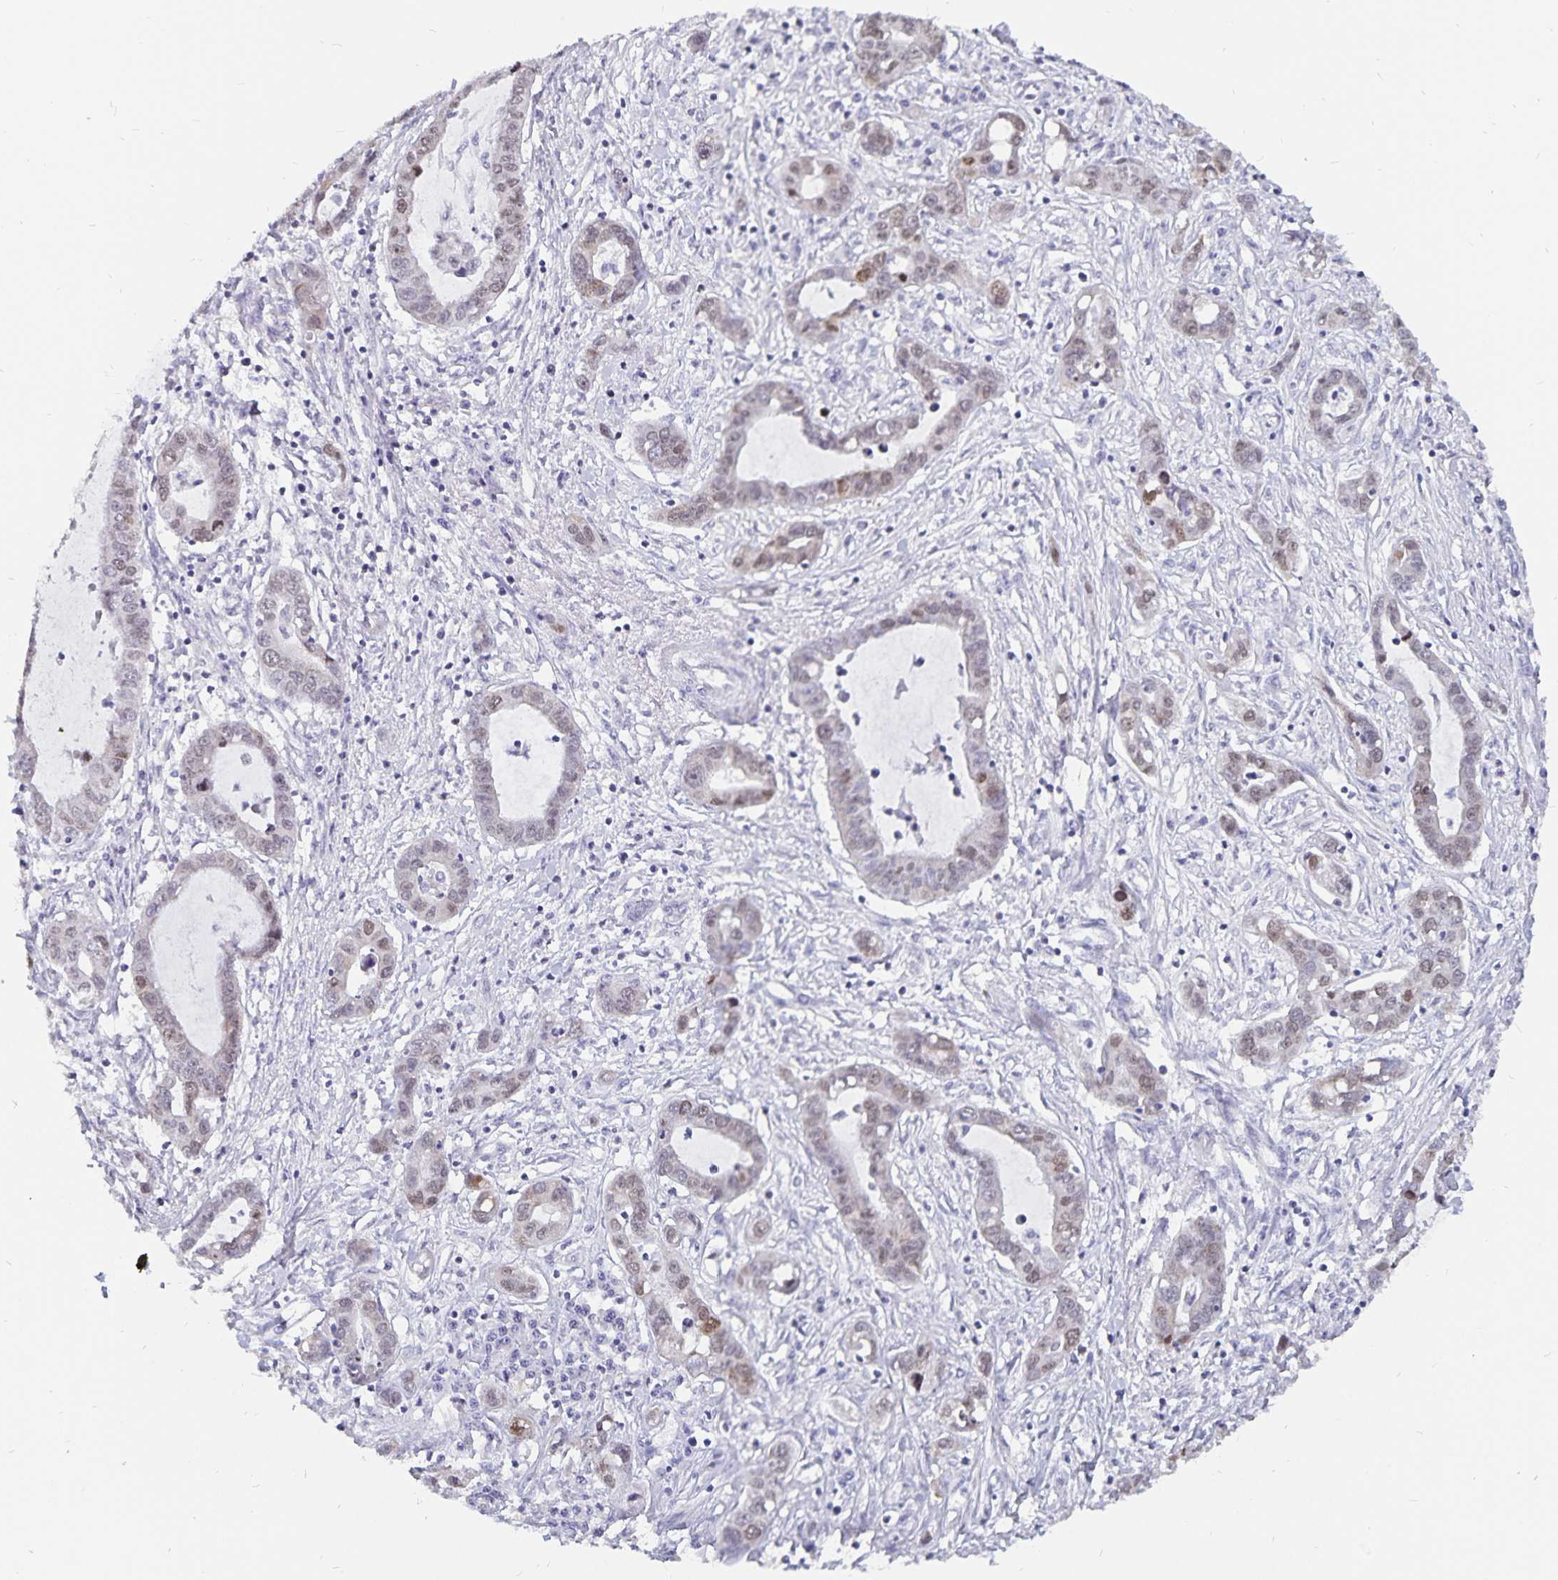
{"staining": {"intensity": "moderate", "quantity": "<25%", "location": "nuclear"}, "tissue": "liver cancer", "cell_type": "Tumor cells", "image_type": "cancer", "snomed": [{"axis": "morphology", "description": "Cholangiocarcinoma"}, {"axis": "topography", "description": "Liver"}], "caption": "Protein expression analysis of human liver cancer (cholangiocarcinoma) reveals moderate nuclear expression in about <25% of tumor cells.", "gene": "HMGB3", "patient": {"sex": "male", "age": 58}}